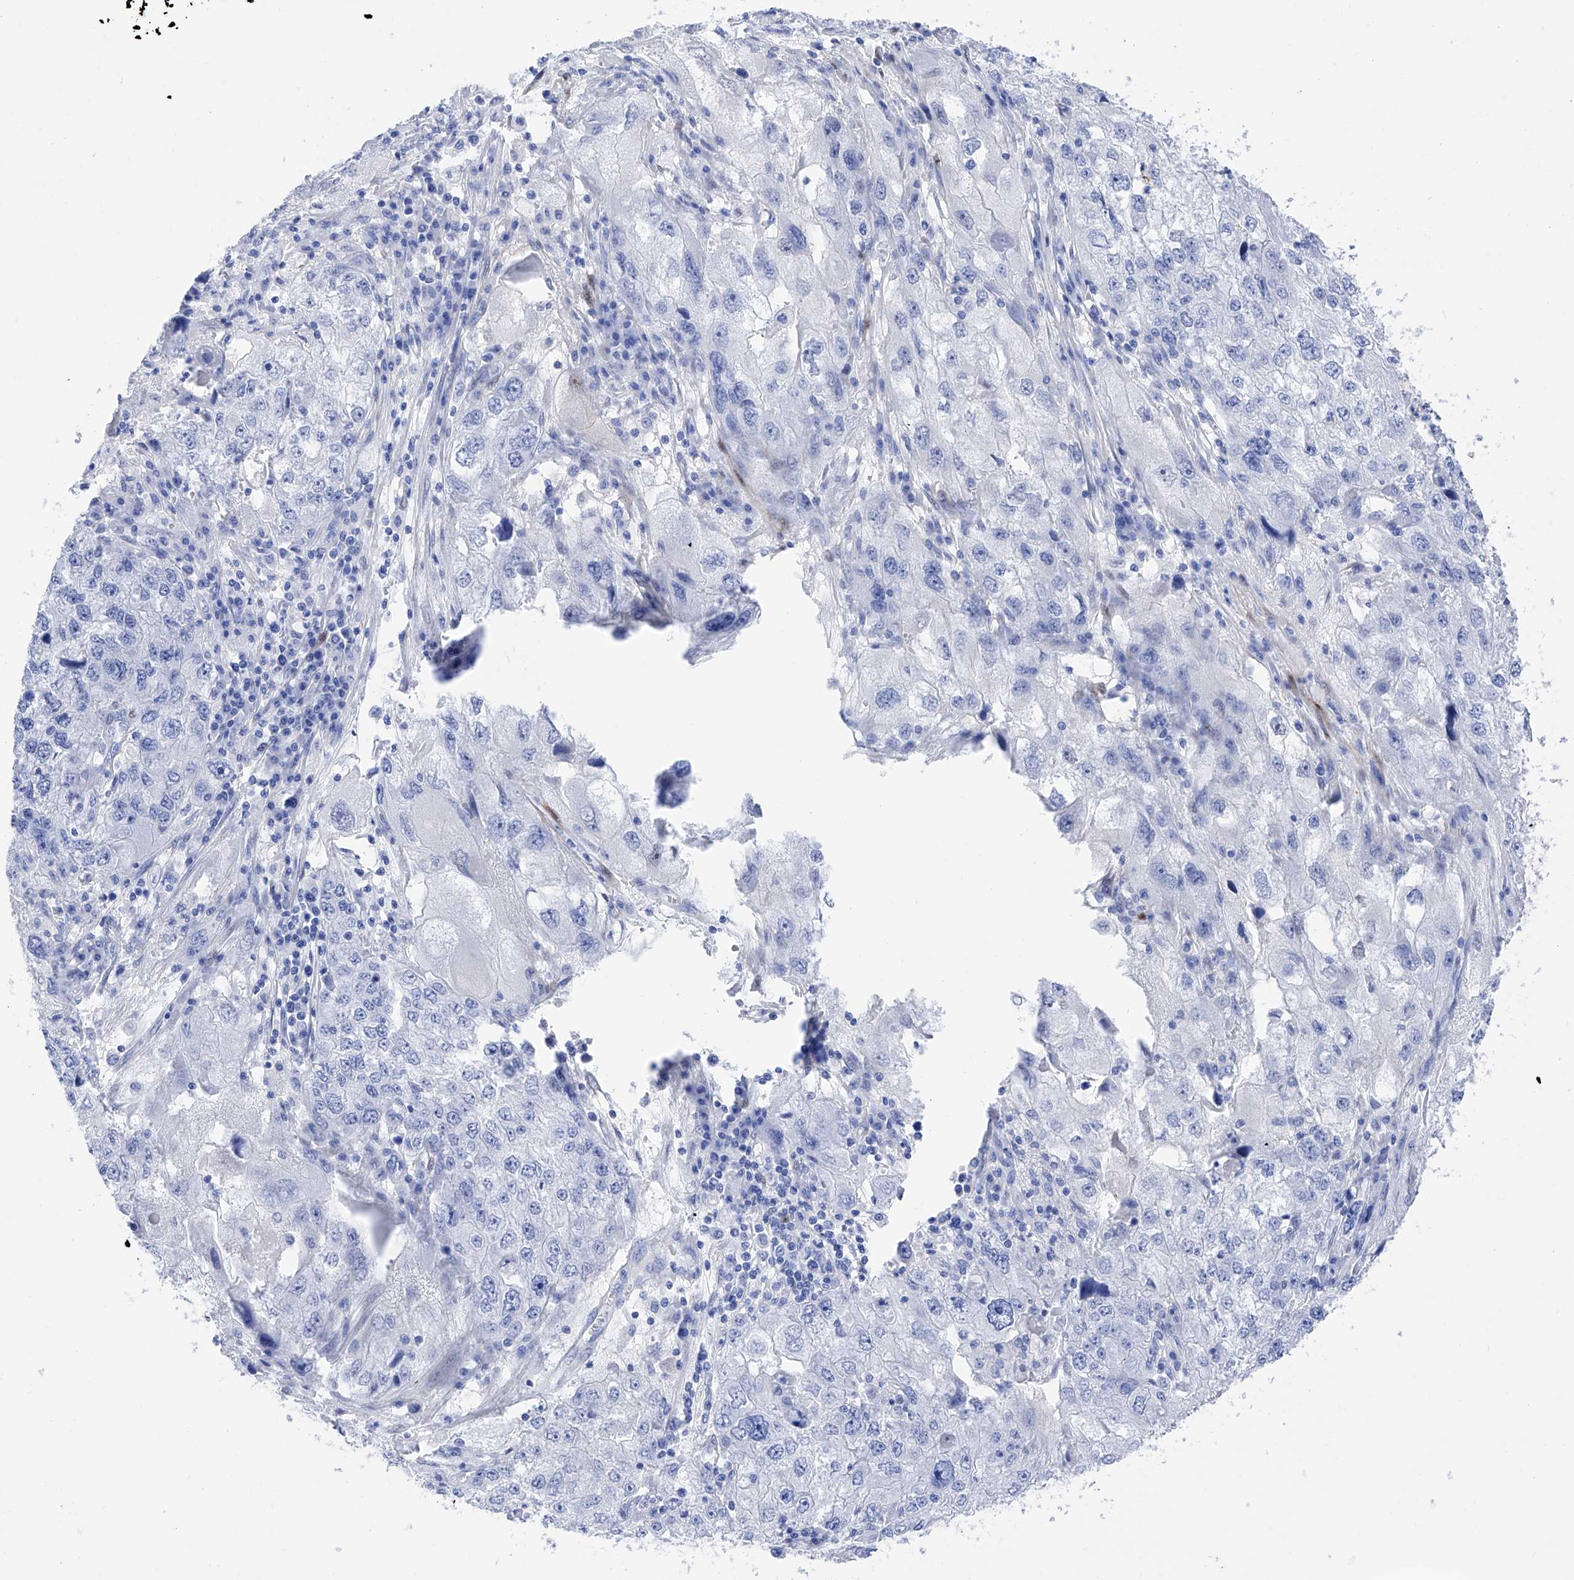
{"staining": {"intensity": "negative", "quantity": "none", "location": "none"}, "tissue": "endometrial cancer", "cell_type": "Tumor cells", "image_type": "cancer", "snomed": [{"axis": "morphology", "description": "Adenocarcinoma, NOS"}, {"axis": "topography", "description": "Endometrium"}], "caption": "Adenocarcinoma (endometrial) stained for a protein using immunohistochemistry (IHC) shows no positivity tumor cells.", "gene": "TRPC7", "patient": {"sex": "female", "age": 49}}